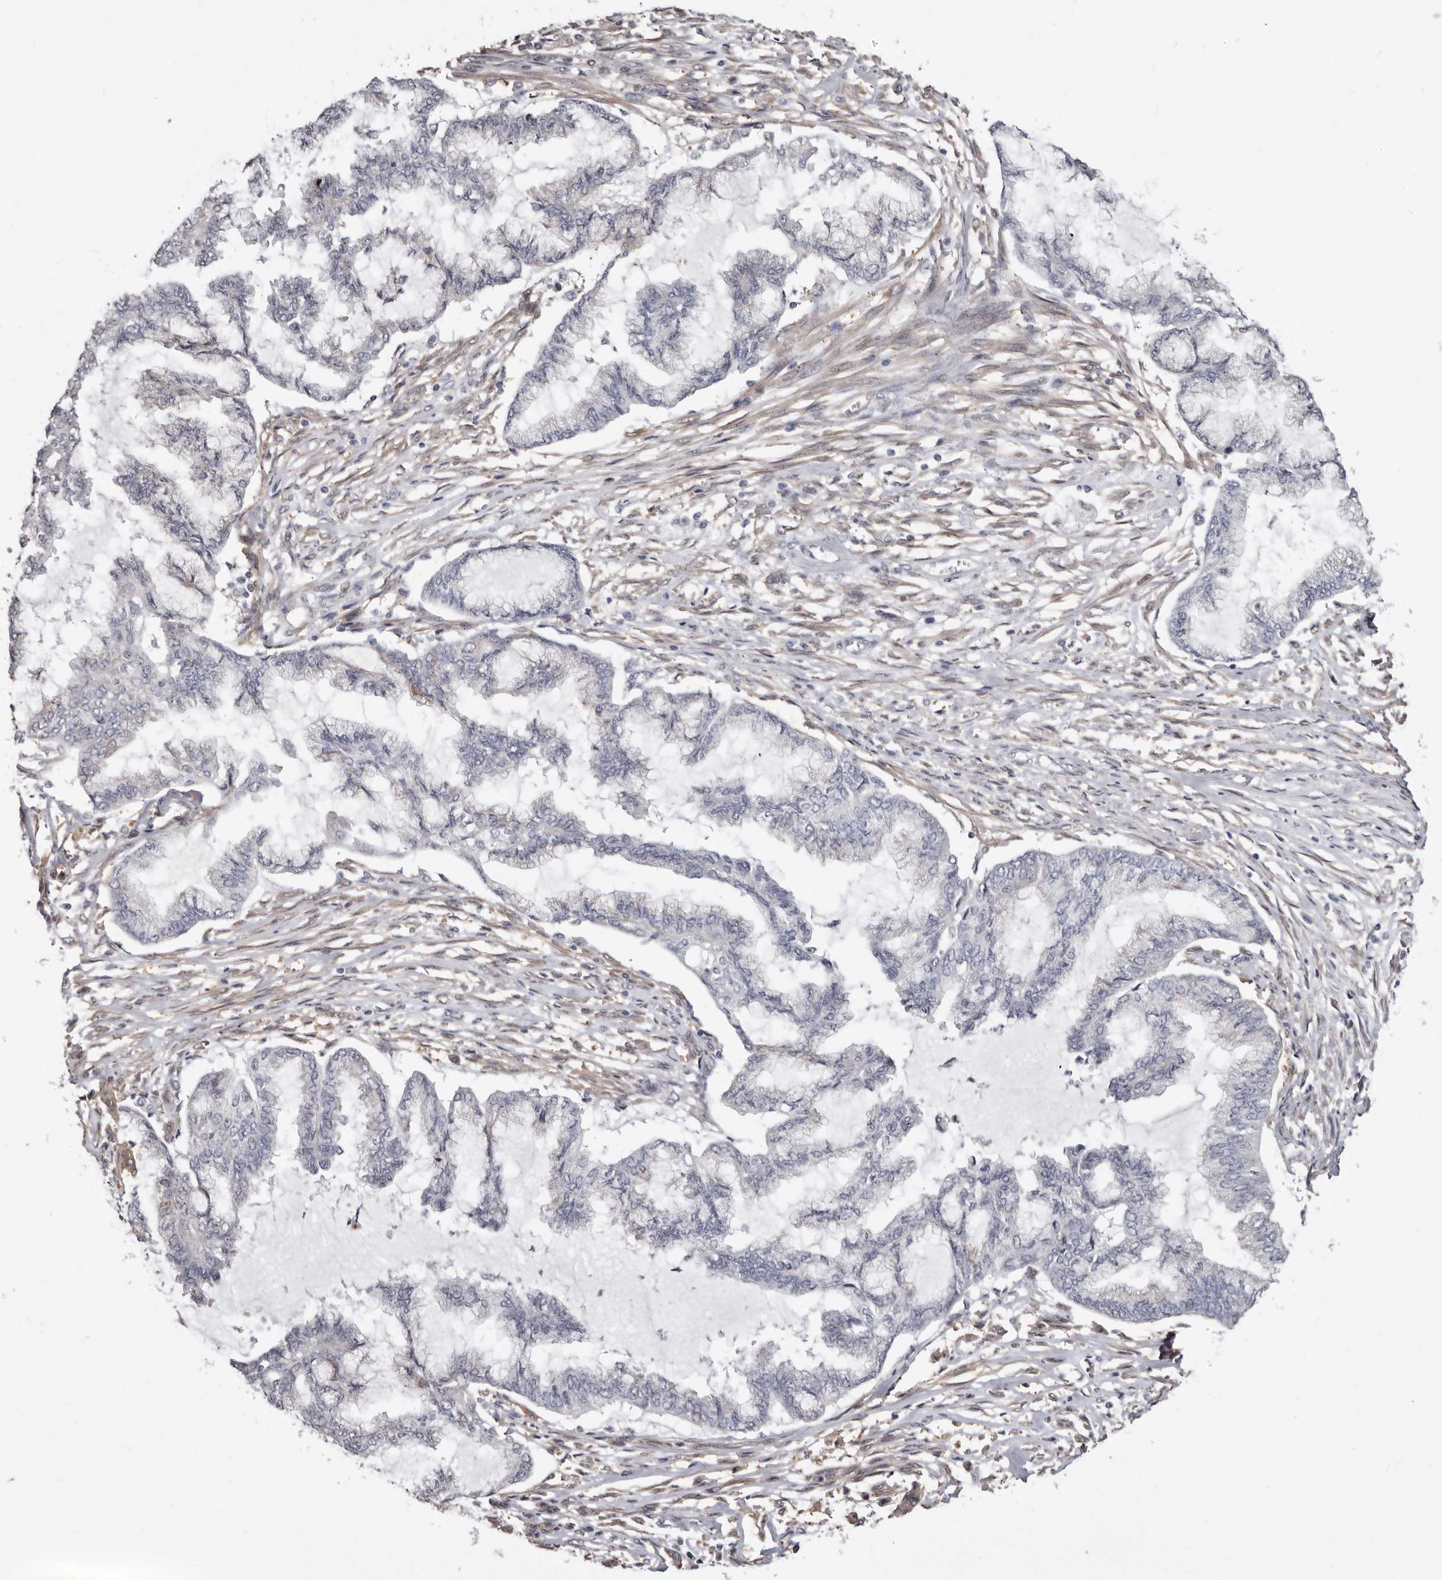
{"staining": {"intensity": "negative", "quantity": "none", "location": "none"}, "tissue": "endometrial cancer", "cell_type": "Tumor cells", "image_type": "cancer", "snomed": [{"axis": "morphology", "description": "Adenocarcinoma, NOS"}, {"axis": "topography", "description": "Endometrium"}], "caption": "Endometrial adenocarcinoma was stained to show a protein in brown. There is no significant expression in tumor cells.", "gene": "KHDRBS2", "patient": {"sex": "female", "age": 86}}